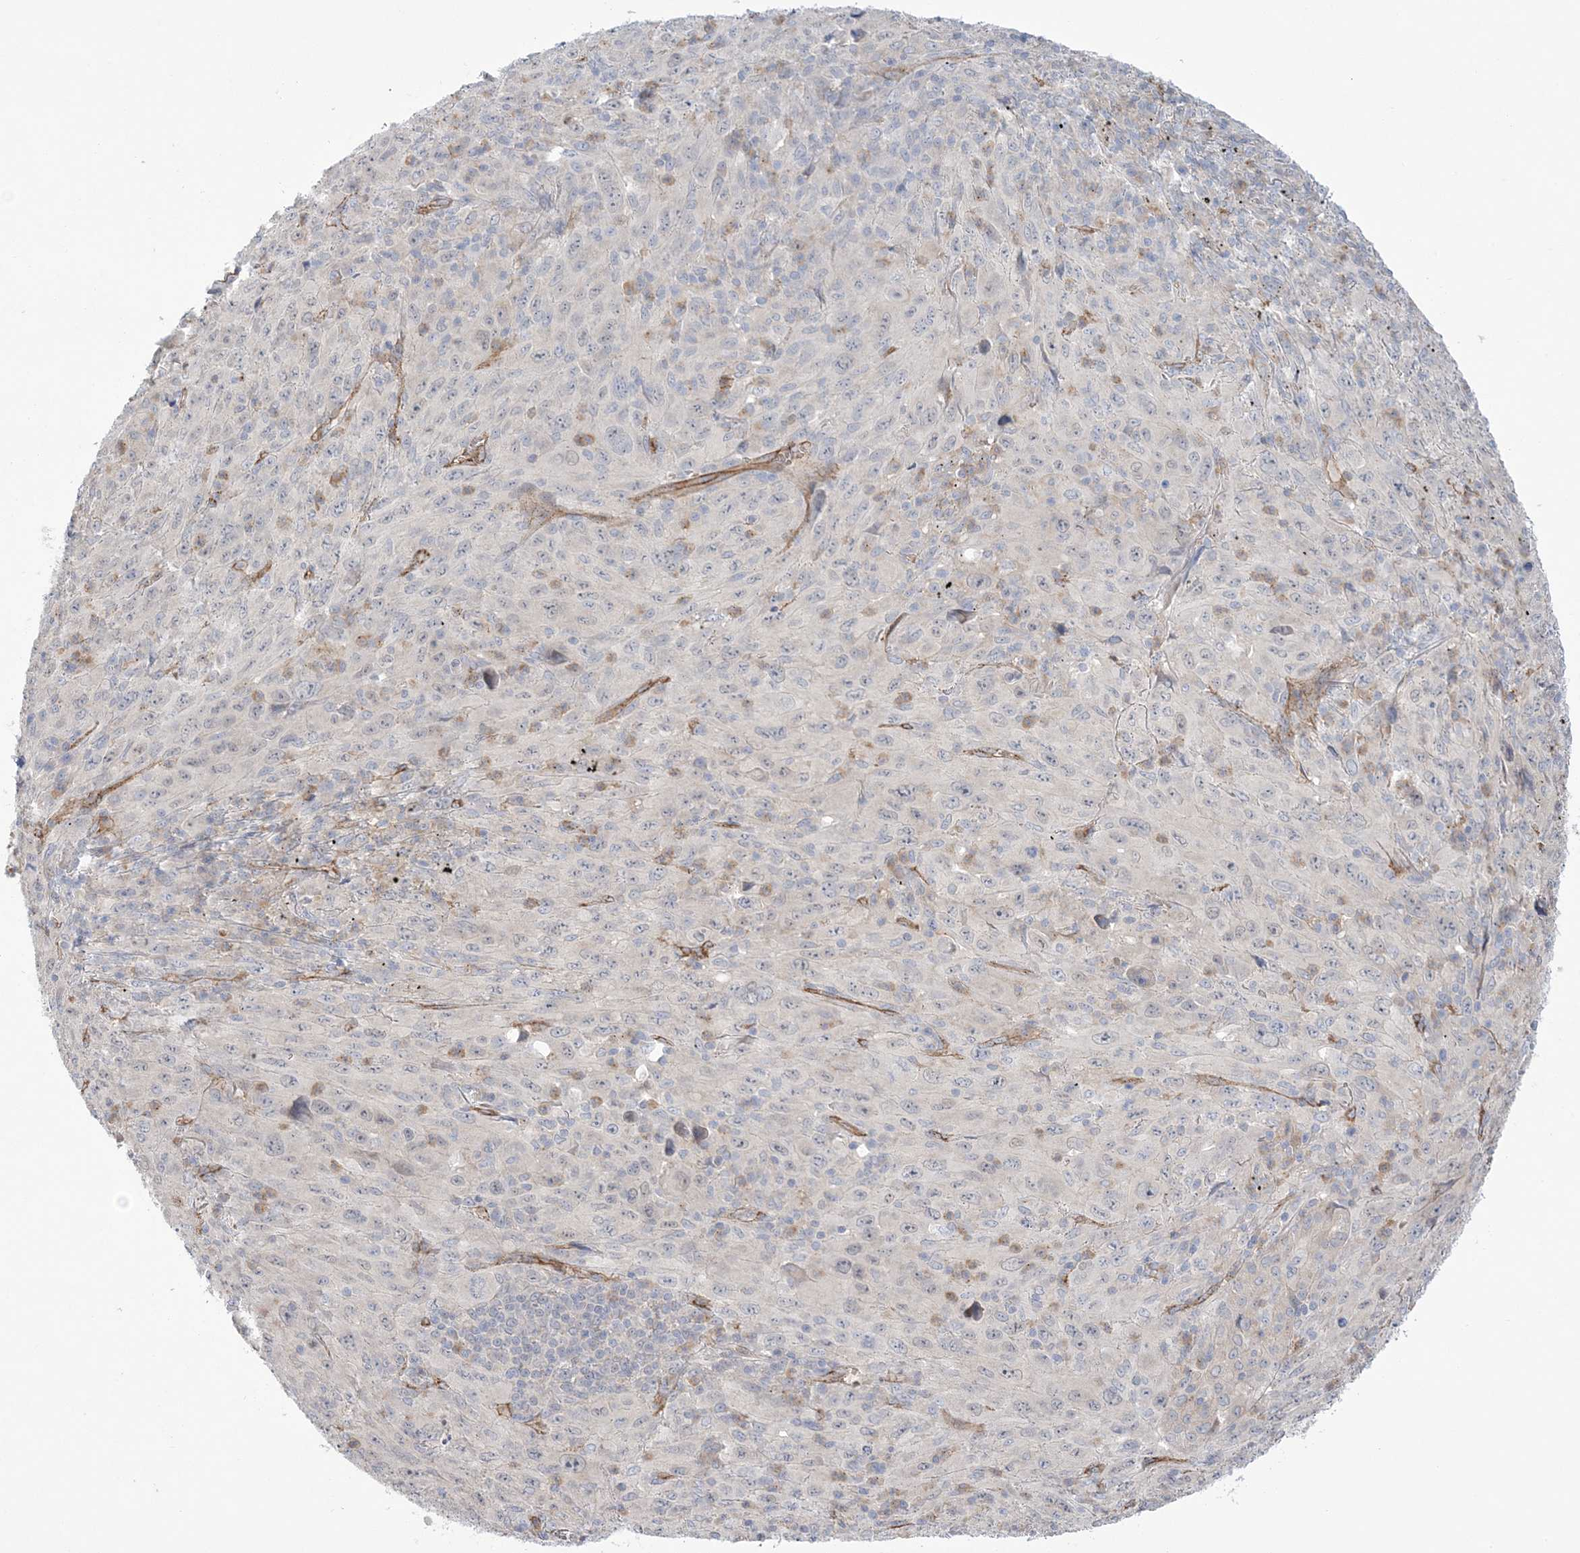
{"staining": {"intensity": "negative", "quantity": "none", "location": "none"}, "tissue": "melanoma", "cell_type": "Tumor cells", "image_type": "cancer", "snomed": [{"axis": "morphology", "description": "Malignant melanoma, Metastatic site"}, {"axis": "topography", "description": "Skin"}], "caption": "Tumor cells show no significant protein positivity in melanoma.", "gene": "FARSB", "patient": {"sex": "female", "age": 56}}